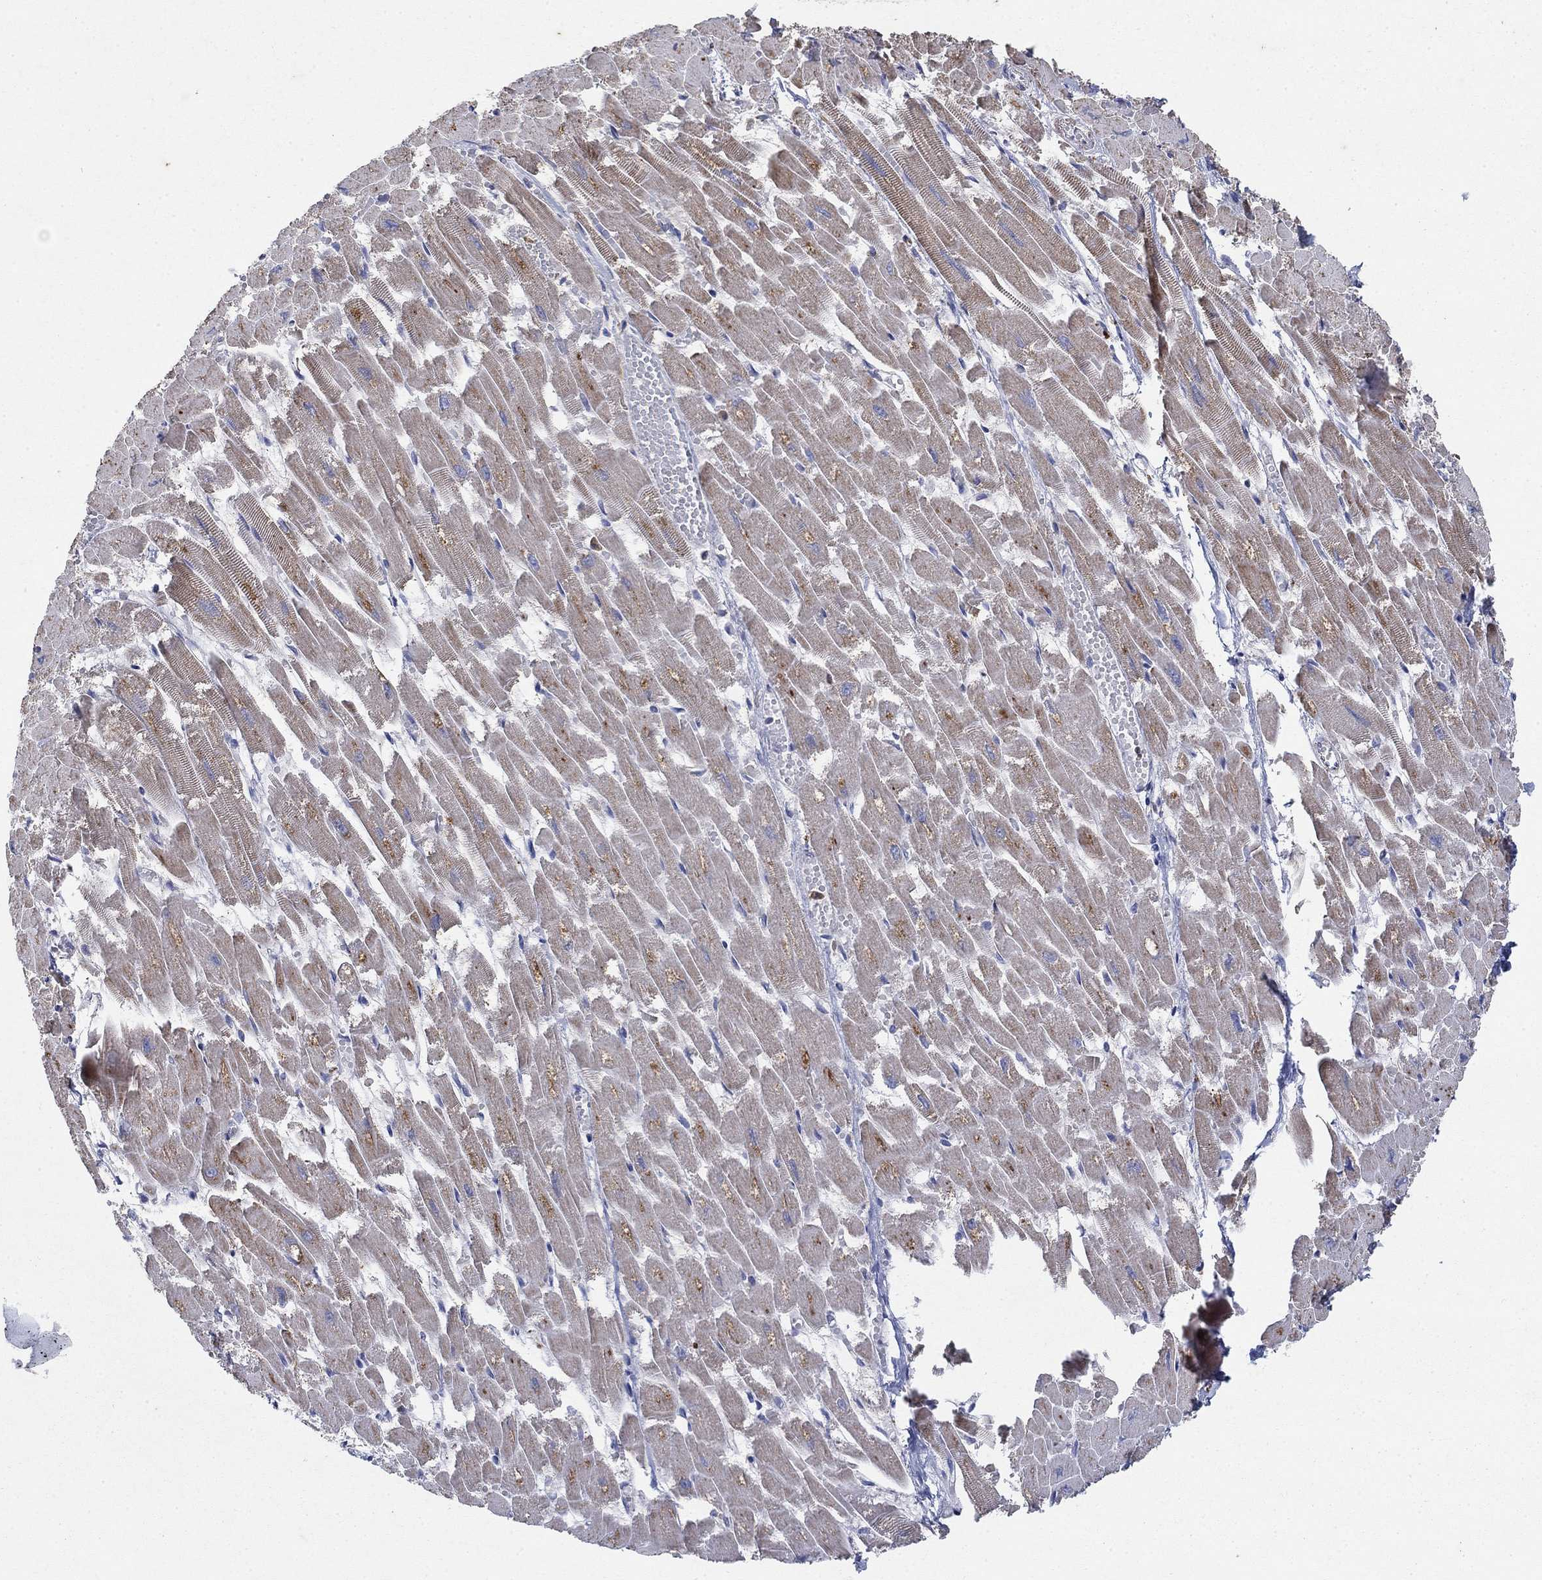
{"staining": {"intensity": "weak", "quantity": "25%-75%", "location": "cytoplasmic/membranous"}, "tissue": "heart muscle", "cell_type": "Cardiomyocytes", "image_type": "normal", "snomed": [{"axis": "morphology", "description": "Normal tissue, NOS"}, {"axis": "topography", "description": "Heart"}], "caption": "Immunohistochemical staining of normal human heart muscle reveals low levels of weak cytoplasmic/membranous positivity in about 25%-75% of cardiomyocytes. (Stains: DAB (3,3'-diaminobenzidine) in brown, nuclei in blue, Microscopy: brightfield microscopy at high magnification).", "gene": "PNPLA2", "patient": {"sex": "female", "age": 52}}